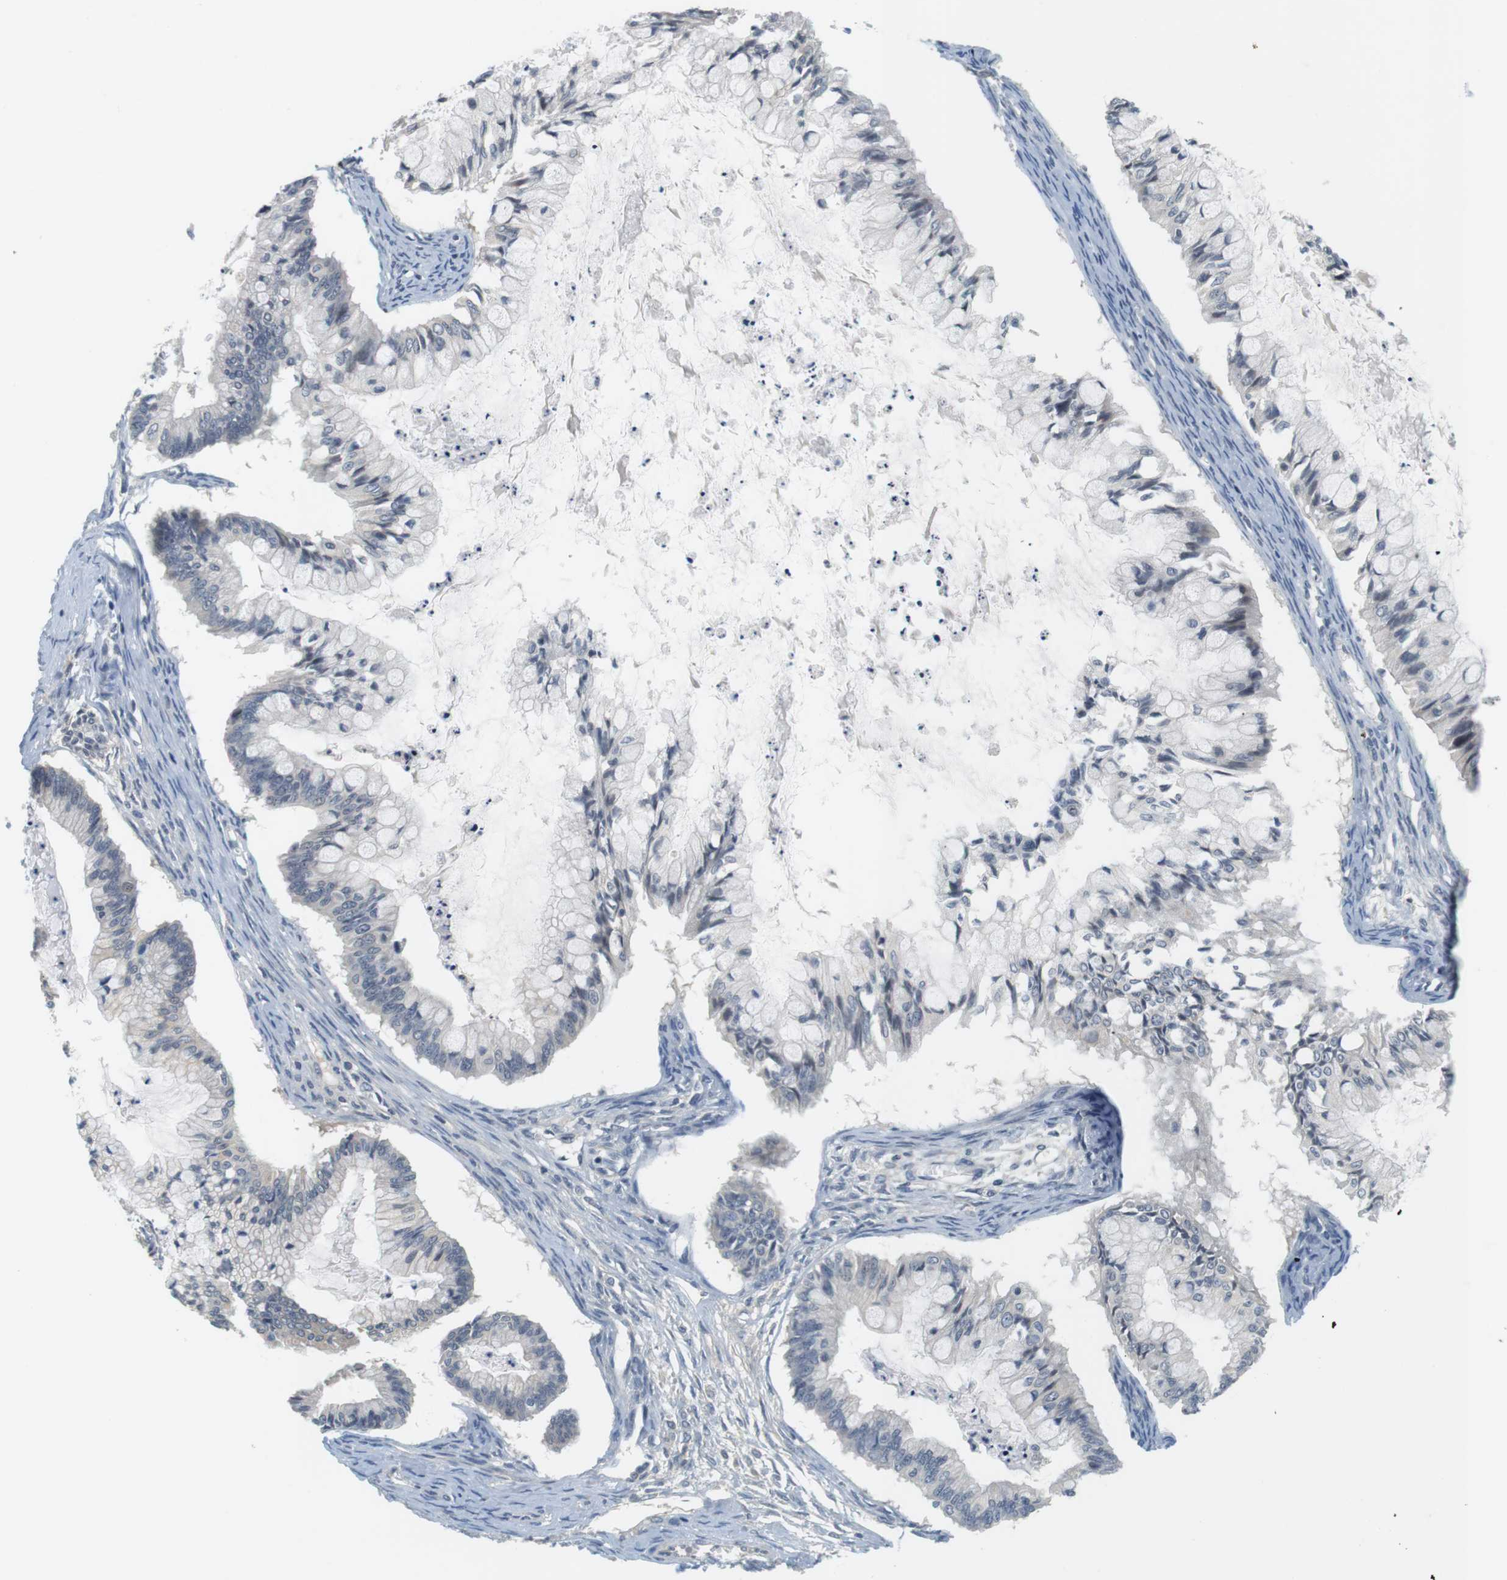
{"staining": {"intensity": "negative", "quantity": "none", "location": "none"}, "tissue": "ovarian cancer", "cell_type": "Tumor cells", "image_type": "cancer", "snomed": [{"axis": "morphology", "description": "Cystadenocarcinoma, mucinous, NOS"}, {"axis": "topography", "description": "Ovary"}], "caption": "An IHC photomicrograph of ovarian mucinous cystadenocarcinoma is shown. There is no staining in tumor cells of ovarian mucinous cystadenocarcinoma.", "gene": "WNT7A", "patient": {"sex": "female", "age": 57}}